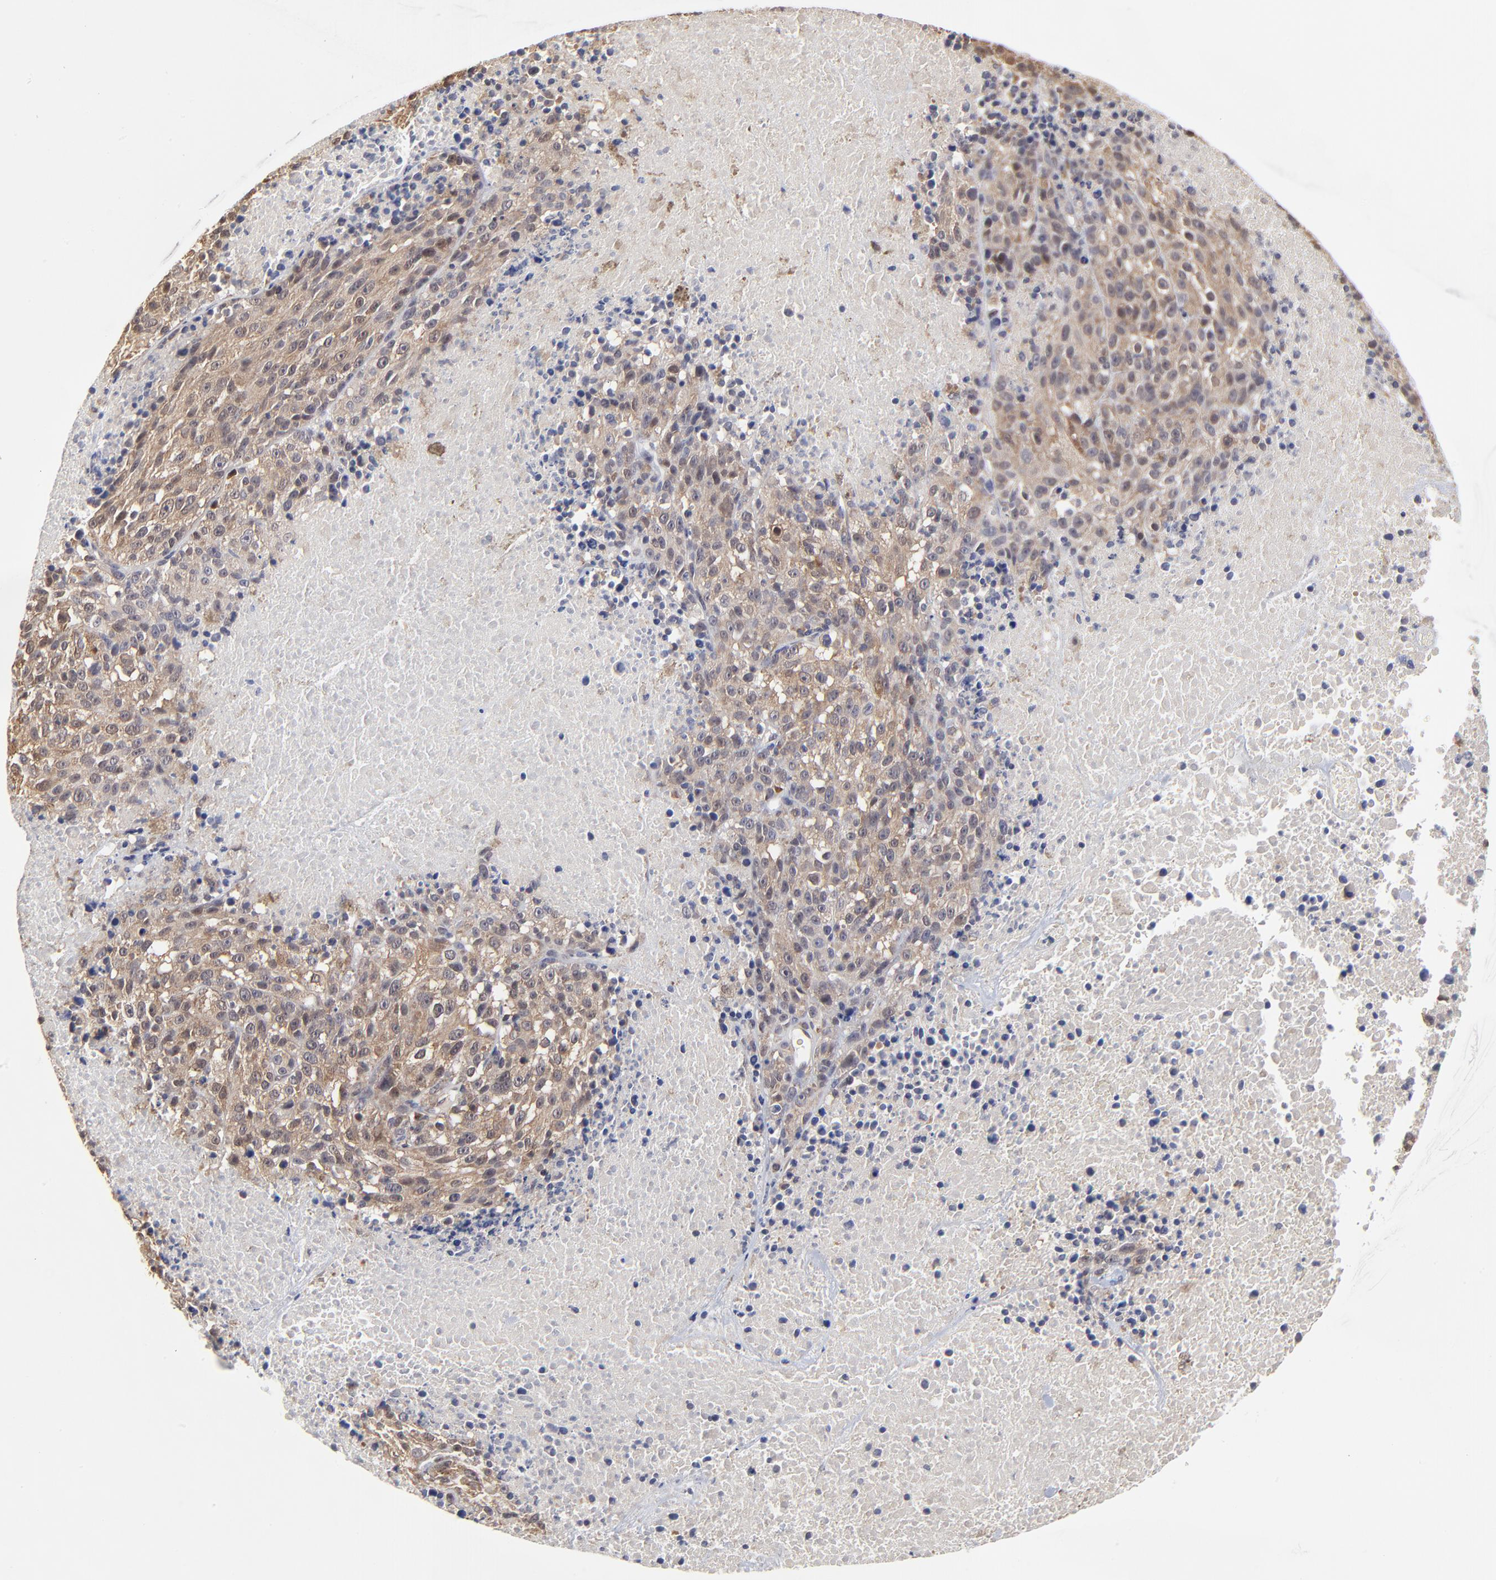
{"staining": {"intensity": "negative", "quantity": "none", "location": "none"}, "tissue": "melanoma", "cell_type": "Tumor cells", "image_type": "cancer", "snomed": [{"axis": "morphology", "description": "Malignant melanoma, Metastatic site"}, {"axis": "topography", "description": "Cerebral cortex"}], "caption": "A high-resolution photomicrograph shows immunohistochemistry staining of melanoma, which displays no significant staining in tumor cells.", "gene": "CASP3", "patient": {"sex": "female", "age": 52}}